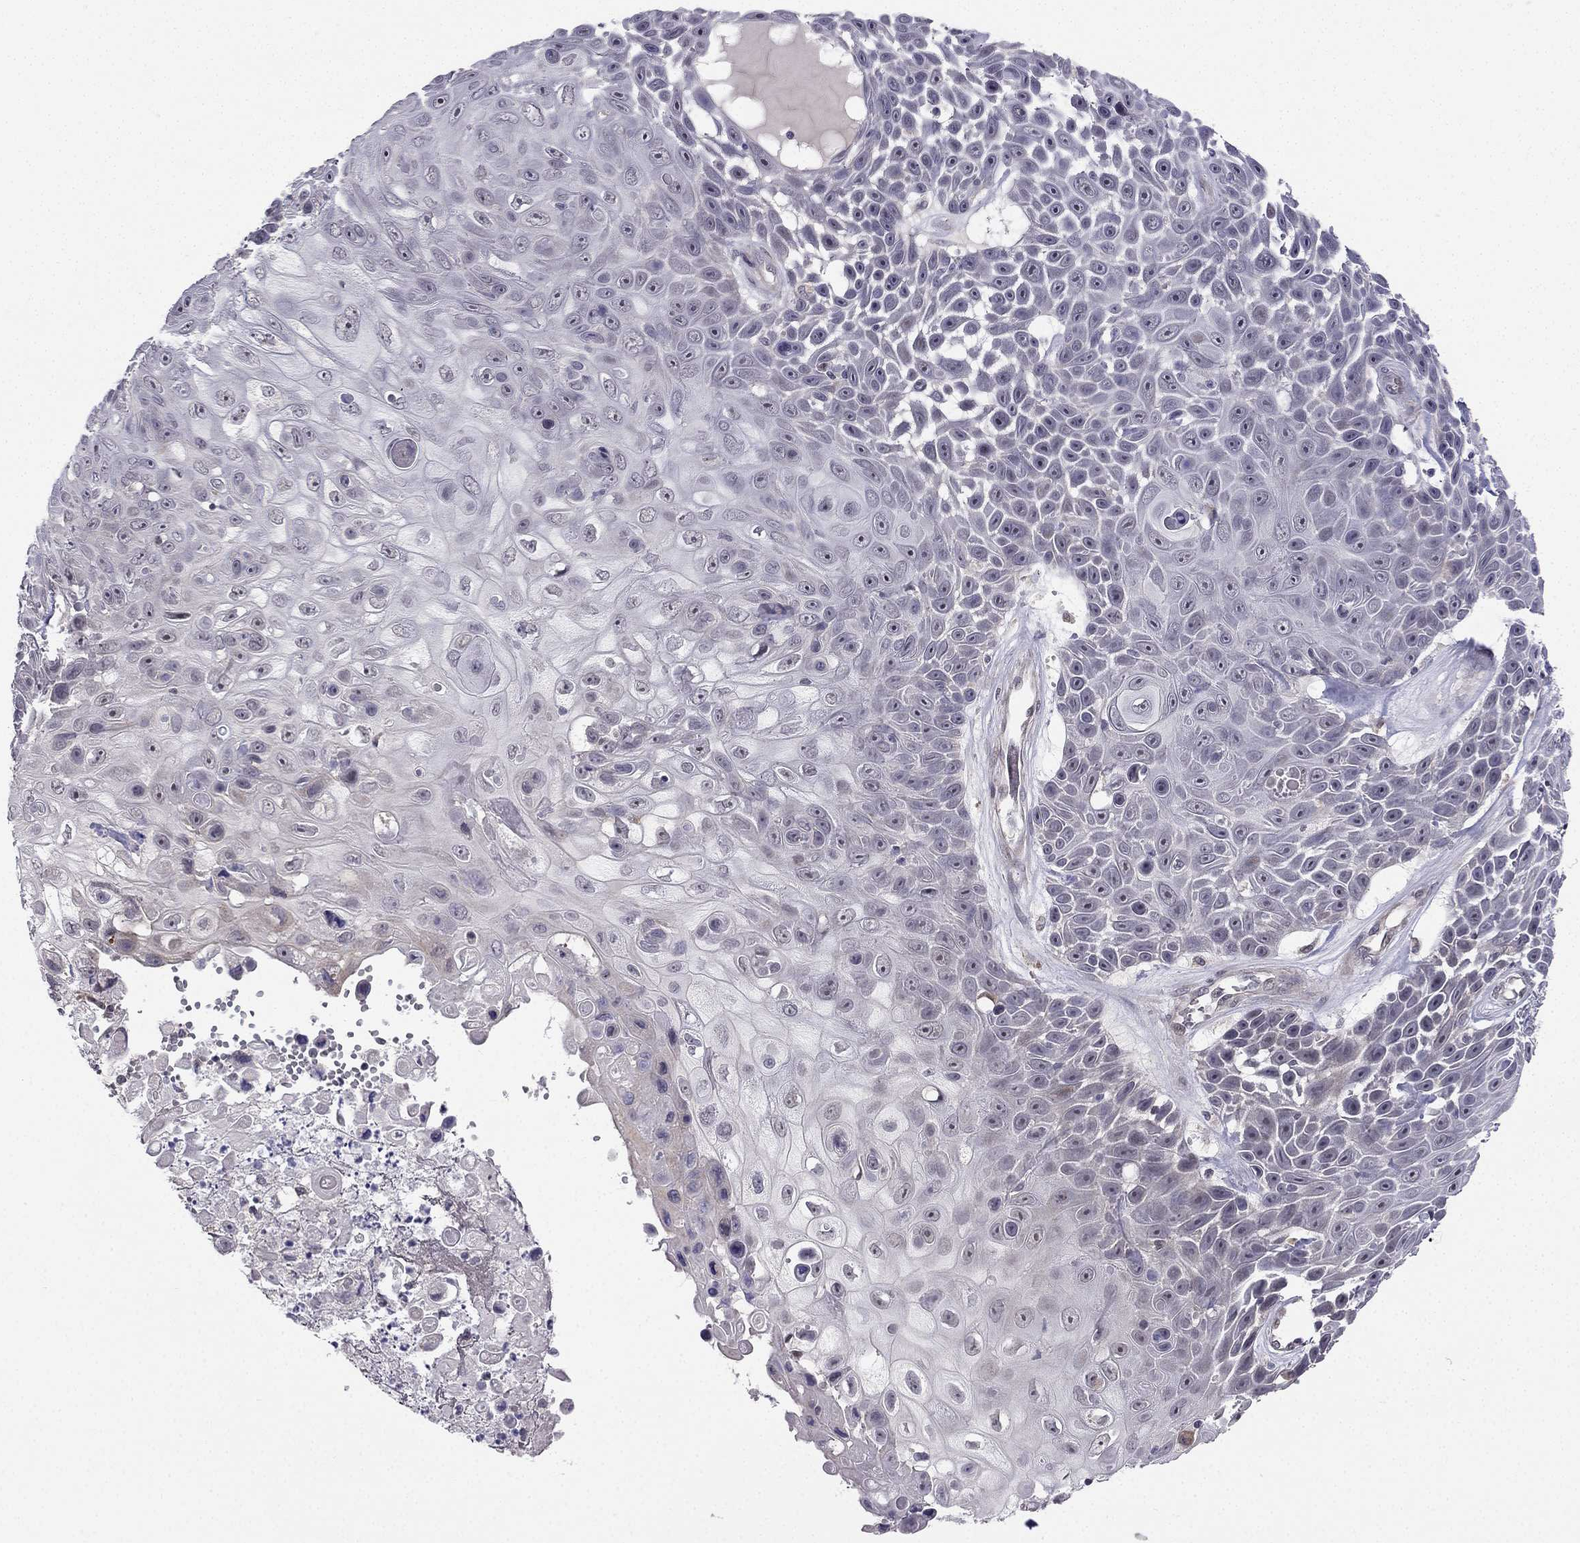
{"staining": {"intensity": "negative", "quantity": "none", "location": "none"}, "tissue": "skin cancer", "cell_type": "Tumor cells", "image_type": "cancer", "snomed": [{"axis": "morphology", "description": "Squamous cell carcinoma, NOS"}, {"axis": "topography", "description": "Skin"}], "caption": "Immunohistochemical staining of skin cancer reveals no significant positivity in tumor cells.", "gene": "CHST8", "patient": {"sex": "male", "age": 82}}